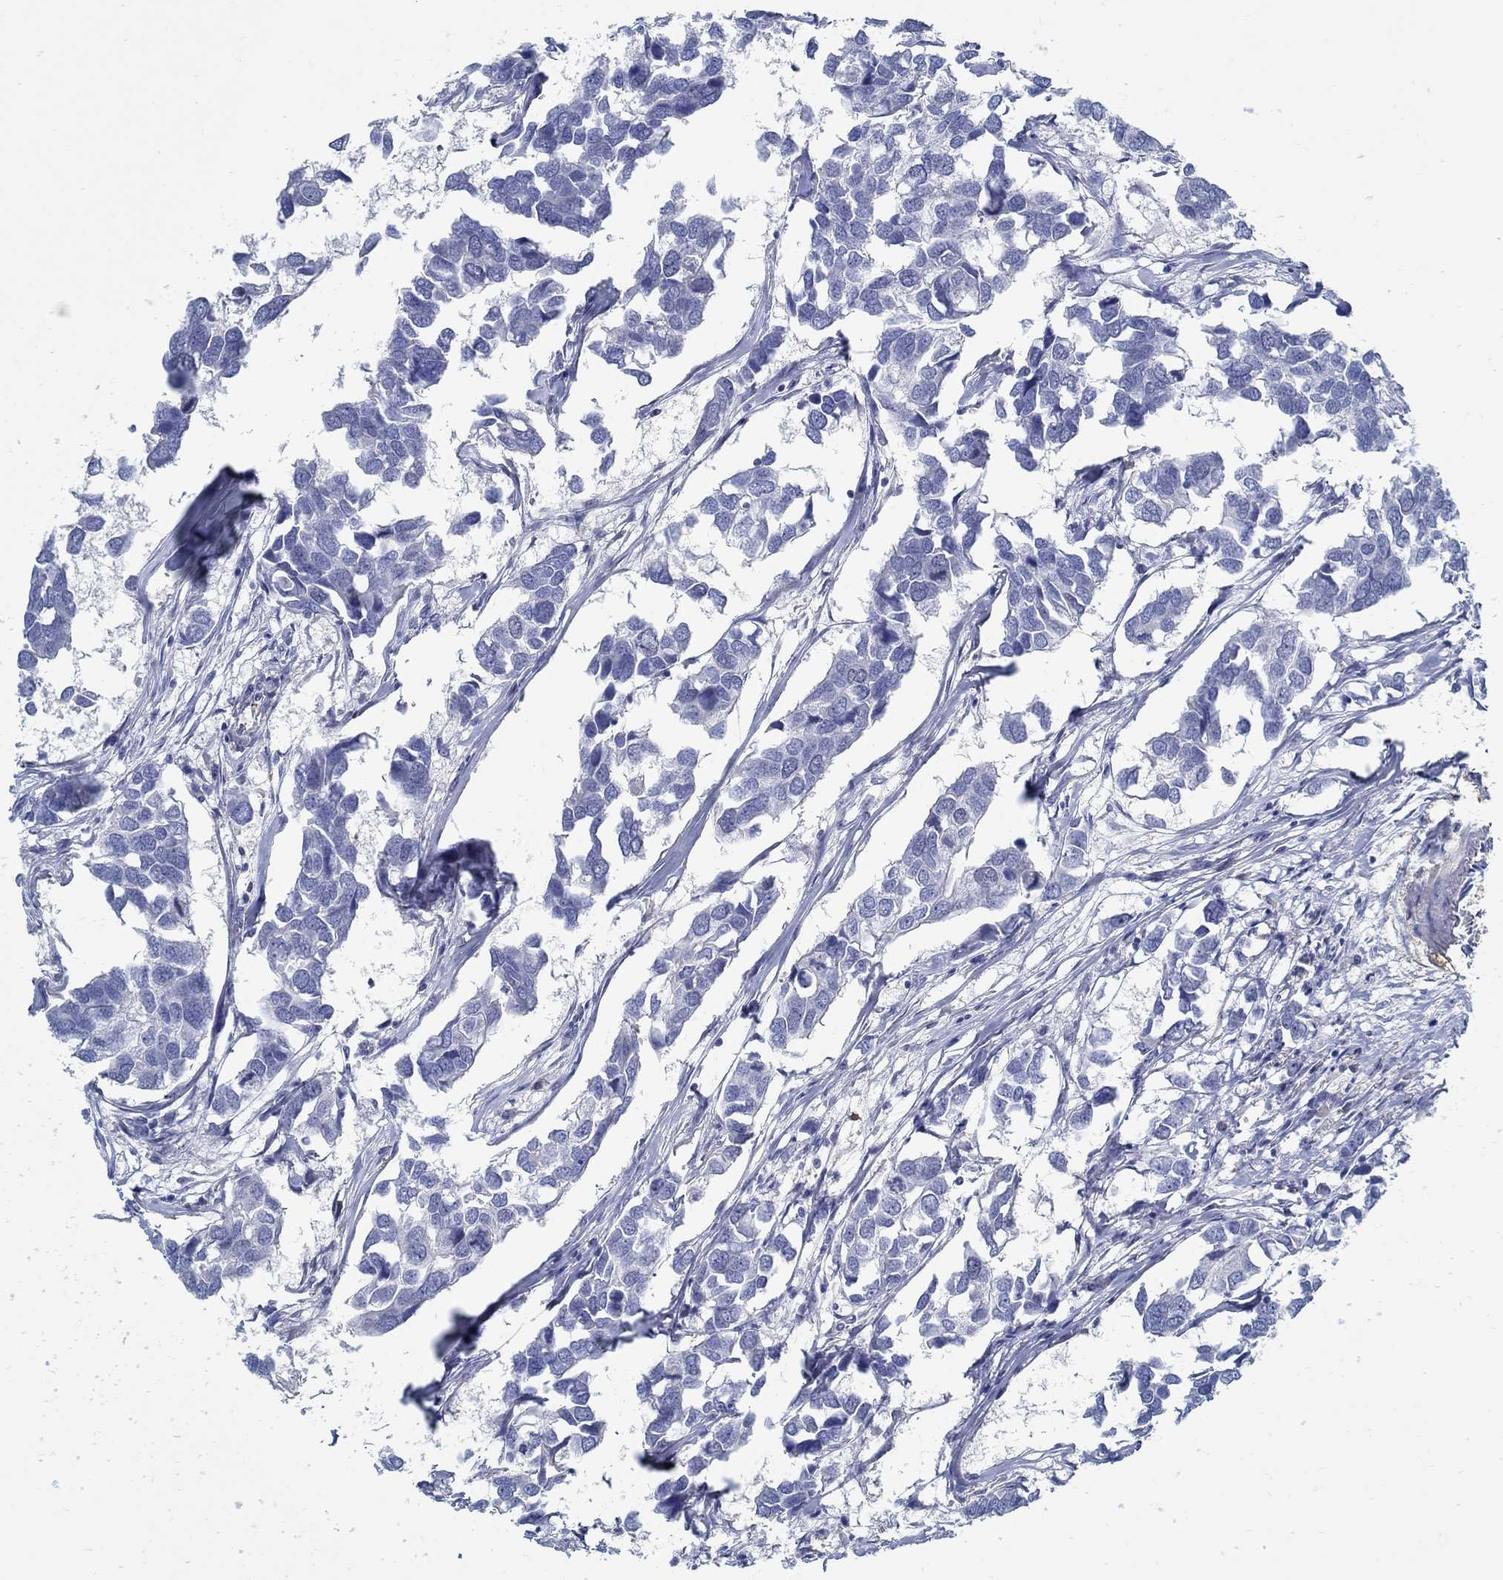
{"staining": {"intensity": "negative", "quantity": "none", "location": "none"}, "tissue": "breast cancer", "cell_type": "Tumor cells", "image_type": "cancer", "snomed": [{"axis": "morphology", "description": "Duct carcinoma"}, {"axis": "topography", "description": "Breast"}], "caption": "Immunohistochemistry (IHC) histopathology image of human breast intraductal carcinoma stained for a protein (brown), which reveals no positivity in tumor cells.", "gene": "C15orf39", "patient": {"sex": "female", "age": 83}}